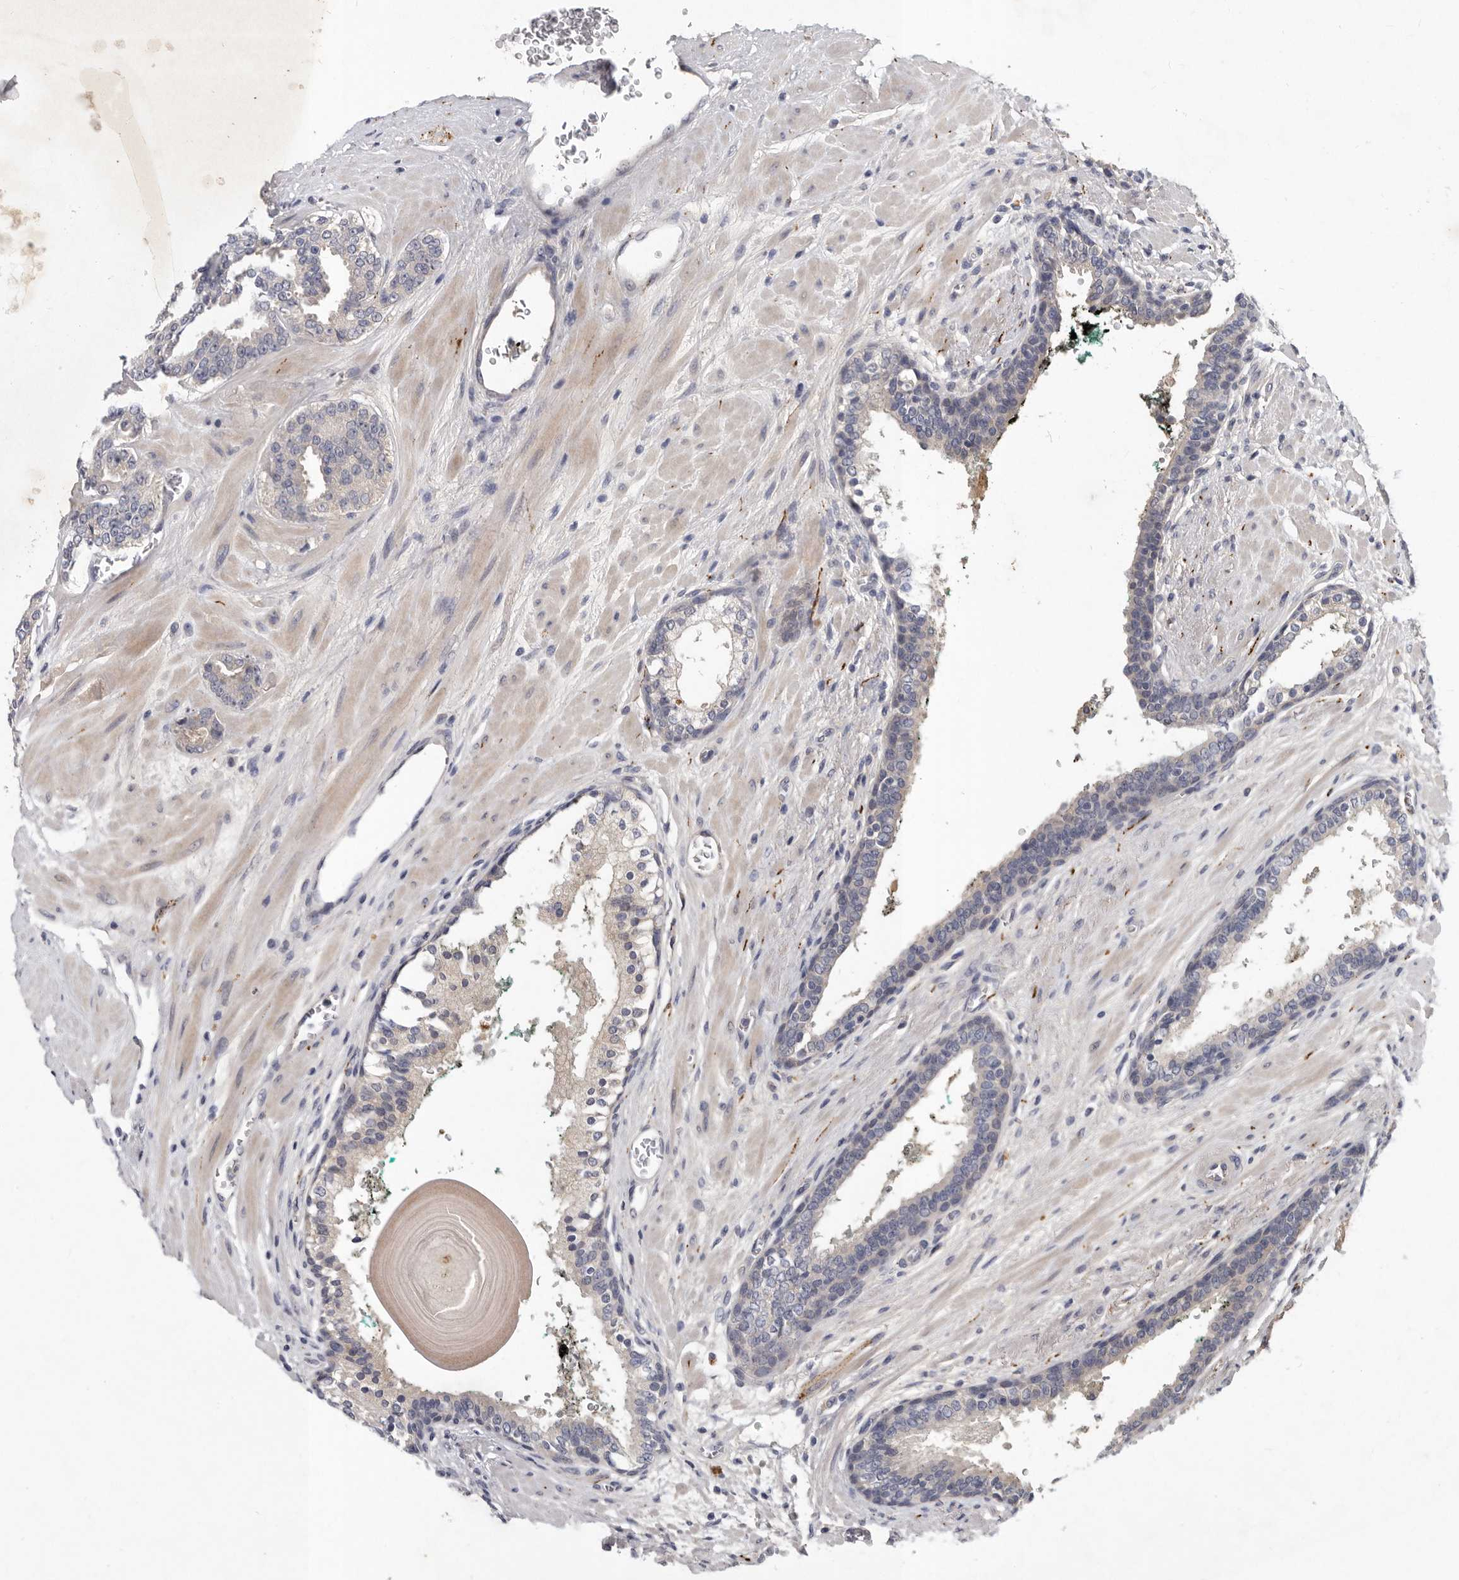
{"staining": {"intensity": "negative", "quantity": "none", "location": "none"}, "tissue": "prostate cancer", "cell_type": "Tumor cells", "image_type": "cancer", "snomed": [{"axis": "morphology", "description": "Adenocarcinoma, High grade"}, {"axis": "topography", "description": "Prostate"}], "caption": "Immunohistochemical staining of human high-grade adenocarcinoma (prostate) reveals no significant staining in tumor cells.", "gene": "SLC22A1", "patient": {"sex": "male", "age": 60}}